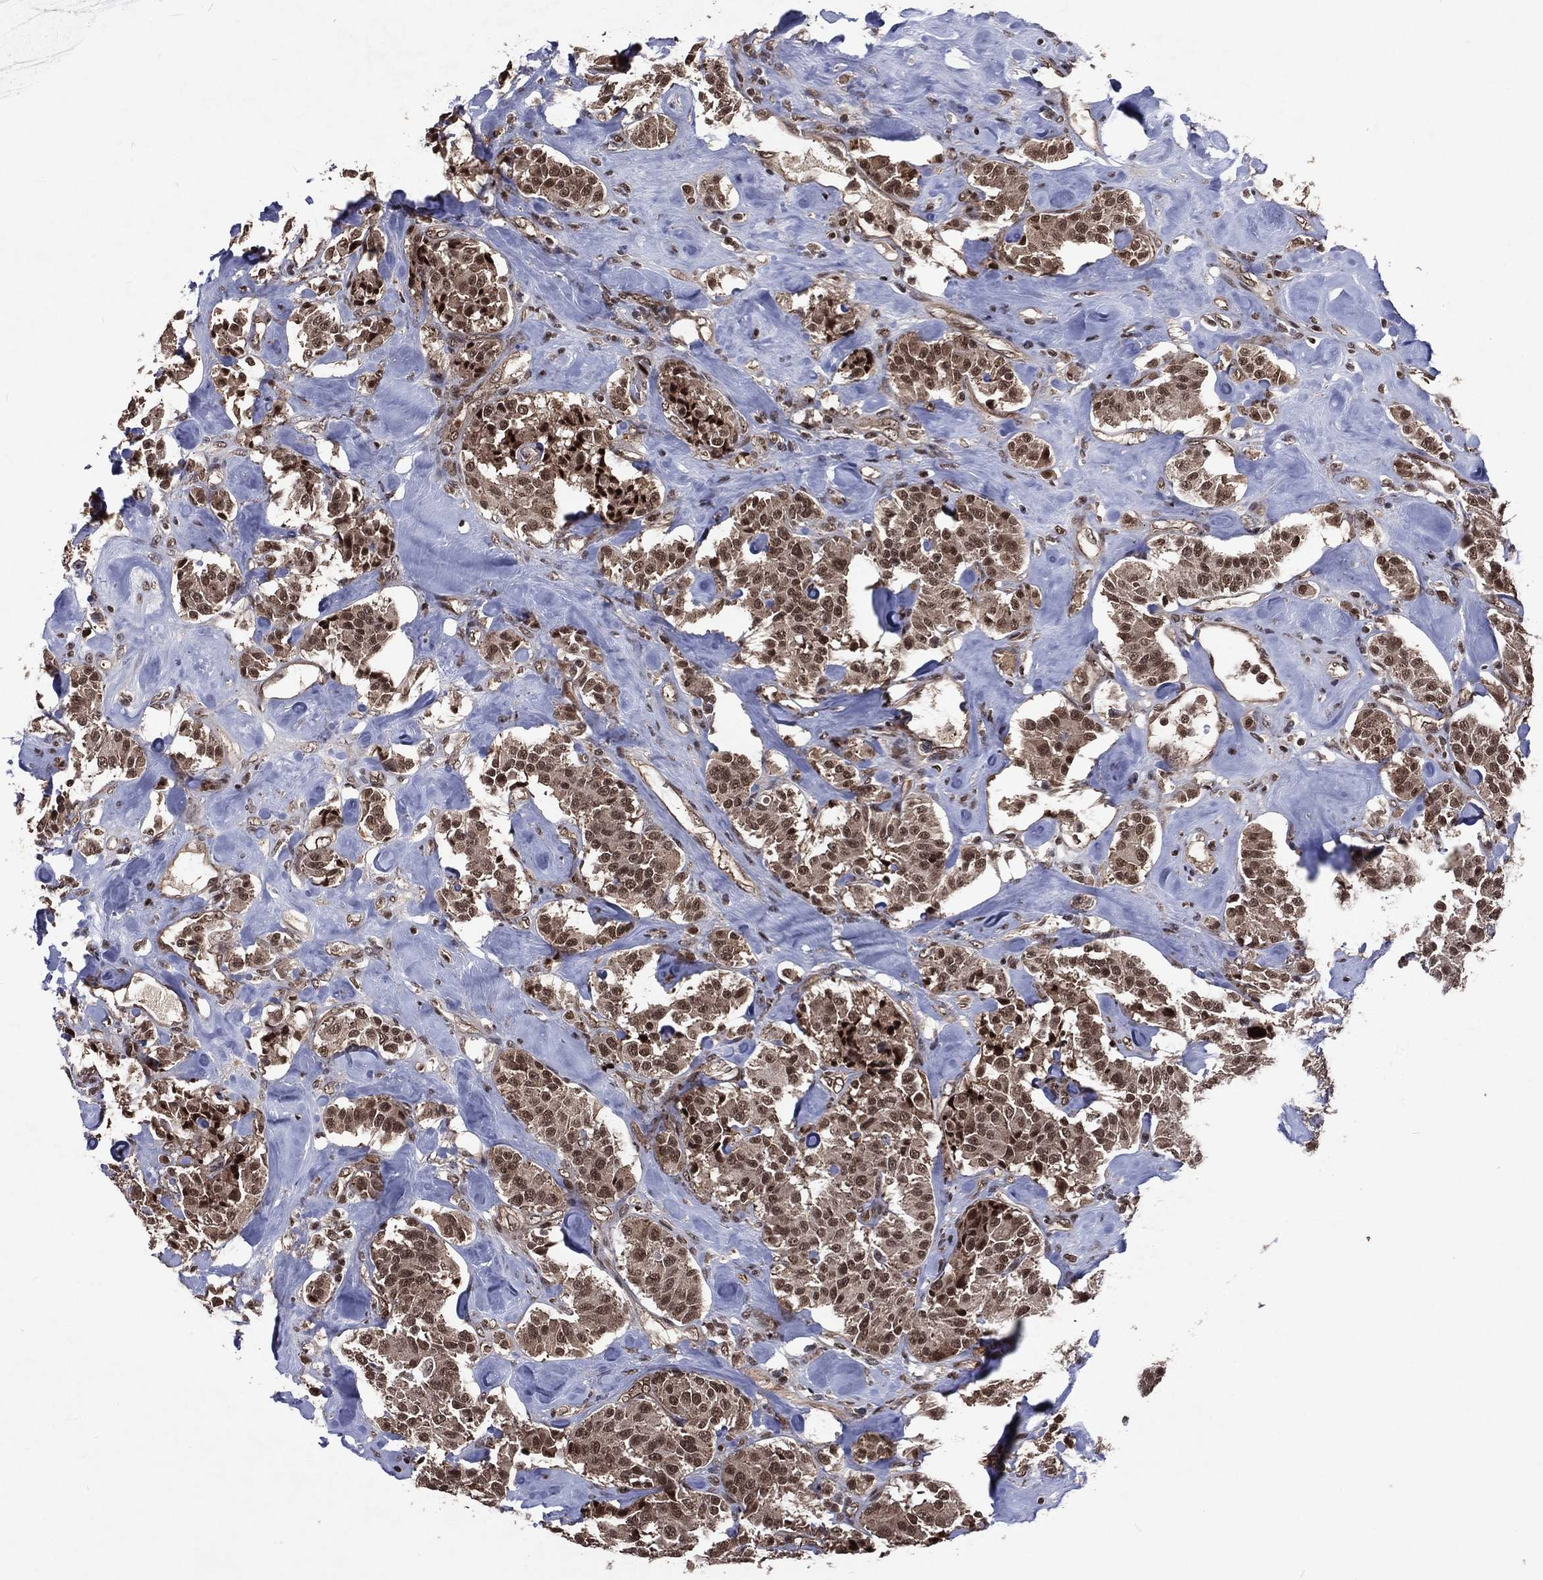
{"staining": {"intensity": "moderate", "quantity": ">75%", "location": "cytoplasmic/membranous,nuclear"}, "tissue": "carcinoid", "cell_type": "Tumor cells", "image_type": "cancer", "snomed": [{"axis": "morphology", "description": "Carcinoid, malignant, NOS"}, {"axis": "topography", "description": "Pancreas"}], "caption": "Brown immunohistochemical staining in human carcinoid demonstrates moderate cytoplasmic/membranous and nuclear staining in approximately >75% of tumor cells.", "gene": "DMAP1", "patient": {"sex": "male", "age": 41}}